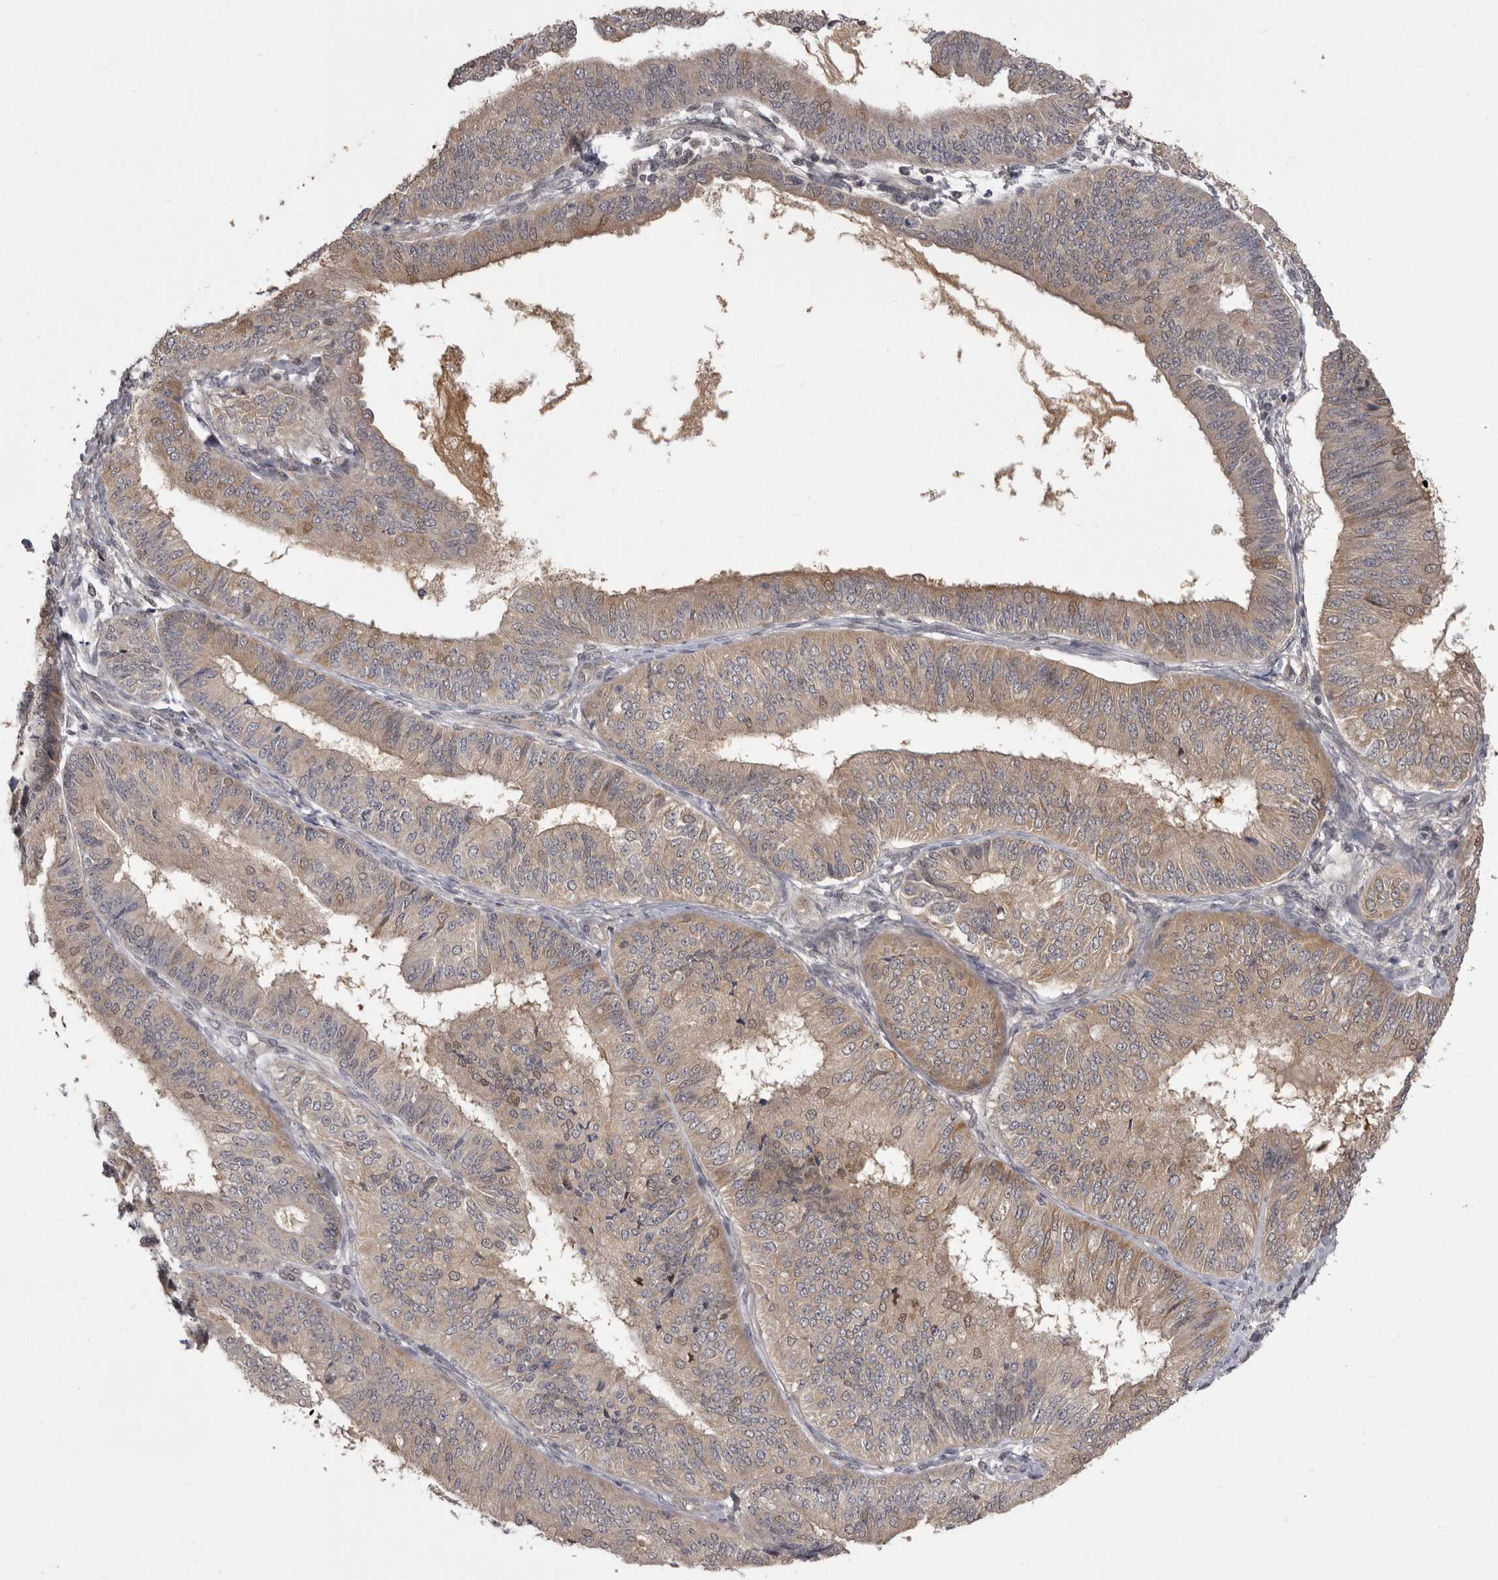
{"staining": {"intensity": "weak", "quantity": ">75%", "location": "cytoplasmic/membranous"}, "tissue": "endometrial cancer", "cell_type": "Tumor cells", "image_type": "cancer", "snomed": [{"axis": "morphology", "description": "Adenocarcinoma, NOS"}, {"axis": "topography", "description": "Endometrium"}], "caption": "Immunohistochemistry (IHC) micrograph of endometrial adenocarcinoma stained for a protein (brown), which reveals low levels of weak cytoplasmic/membranous expression in approximately >75% of tumor cells.", "gene": "MDH1", "patient": {"sex": "female", "age": 58}}